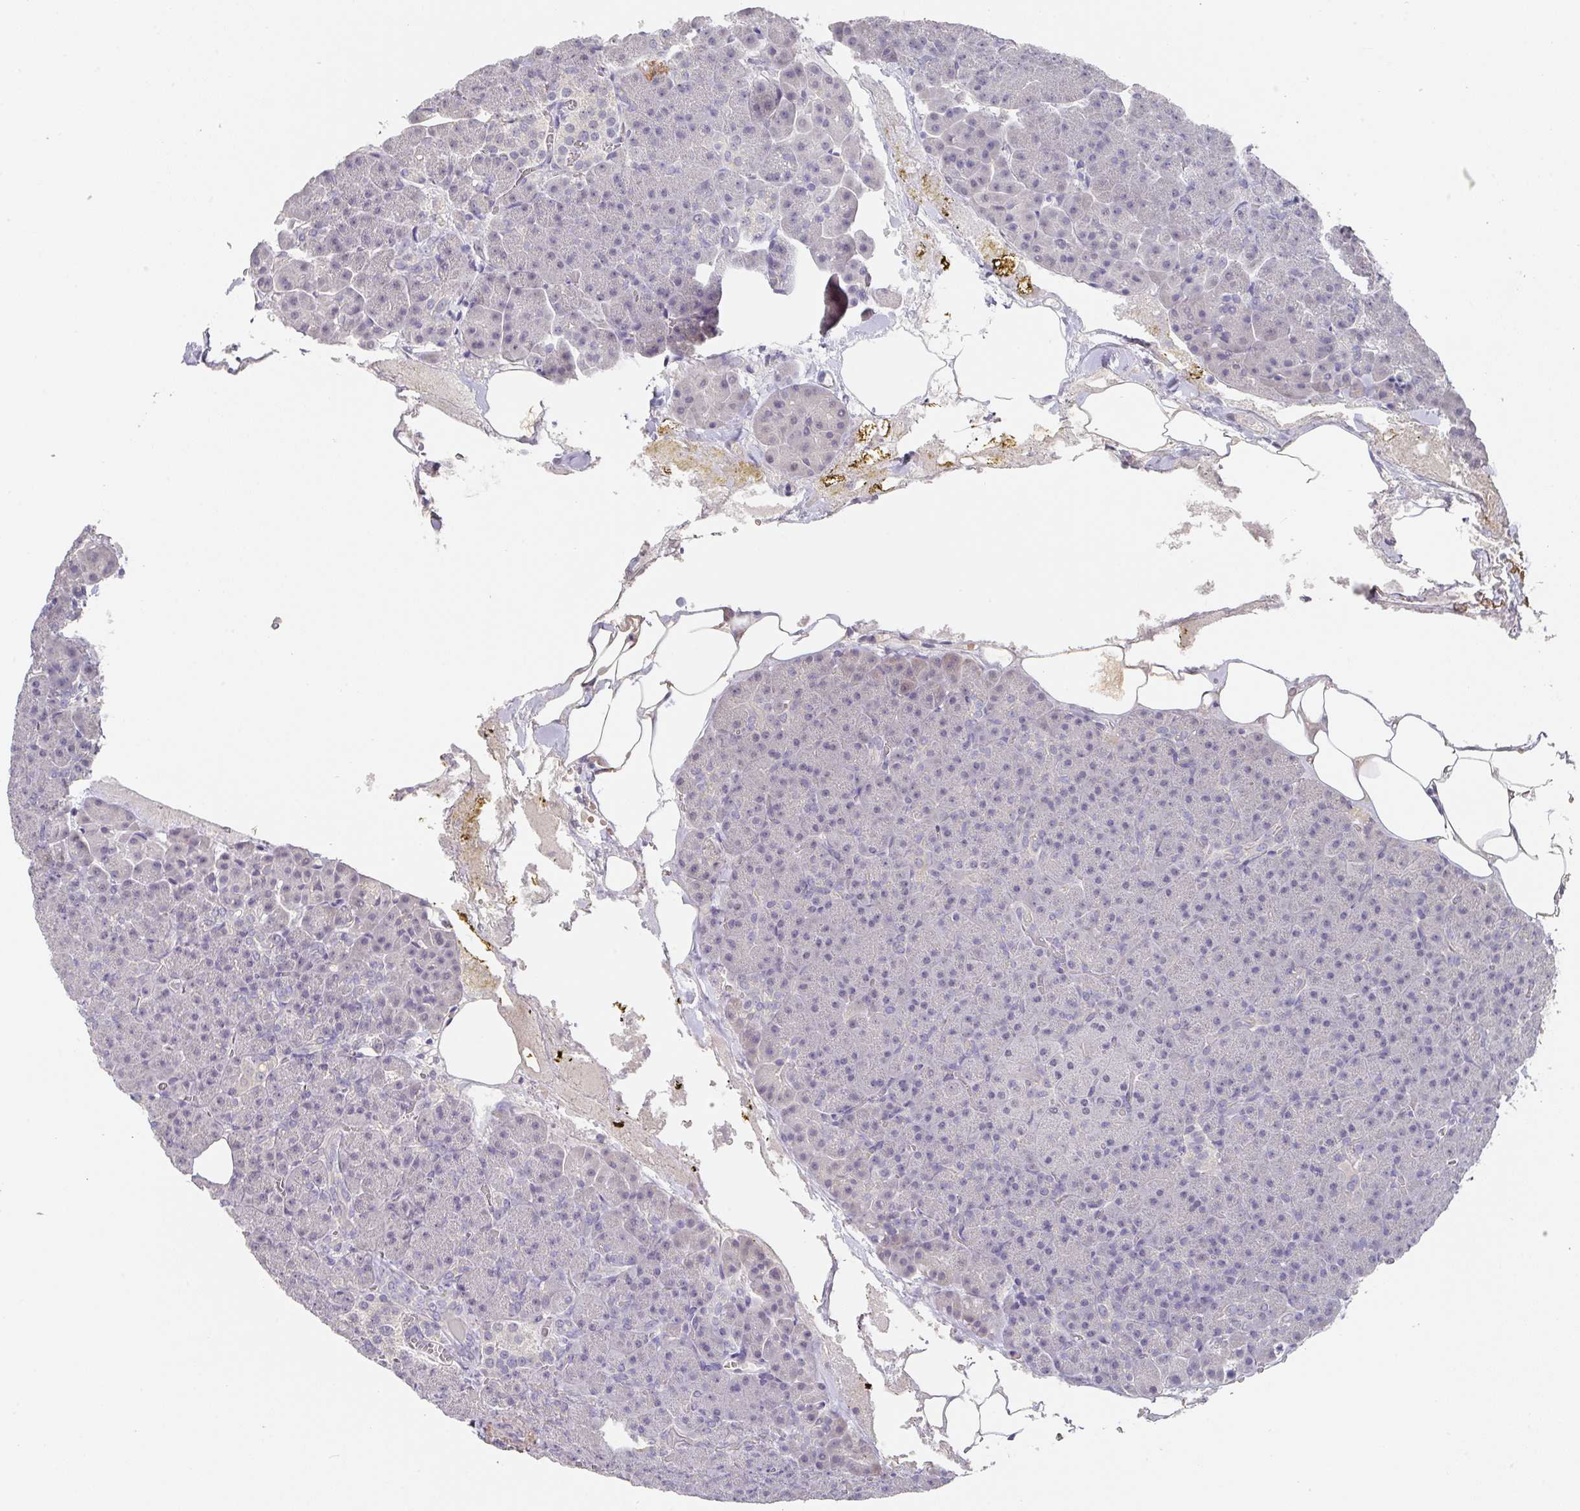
{"staining": {"intensity": "weak", "quantity": "<25%", "location": "nuclear"}, "tissue": "pancreas", "cell_type": "Exocrine glandular cells", "image_type": "normal", "snomed": [{"axis": "morphology", "description": "Normal tissue, NOS"}, {"axis": "topography", "description": "Pancreas"}], "caption": "Immunohistochemical staining of unremarkable pancreas shows no significant expression in exocrine glandular cells. (Brightfield microscopy of DAB (3,3'-diaminobenzidine) immunohistochemistry (IHC) at high magnification).", "gene": "FOXN4", "patient": {"sex": "female", "age": 74}}